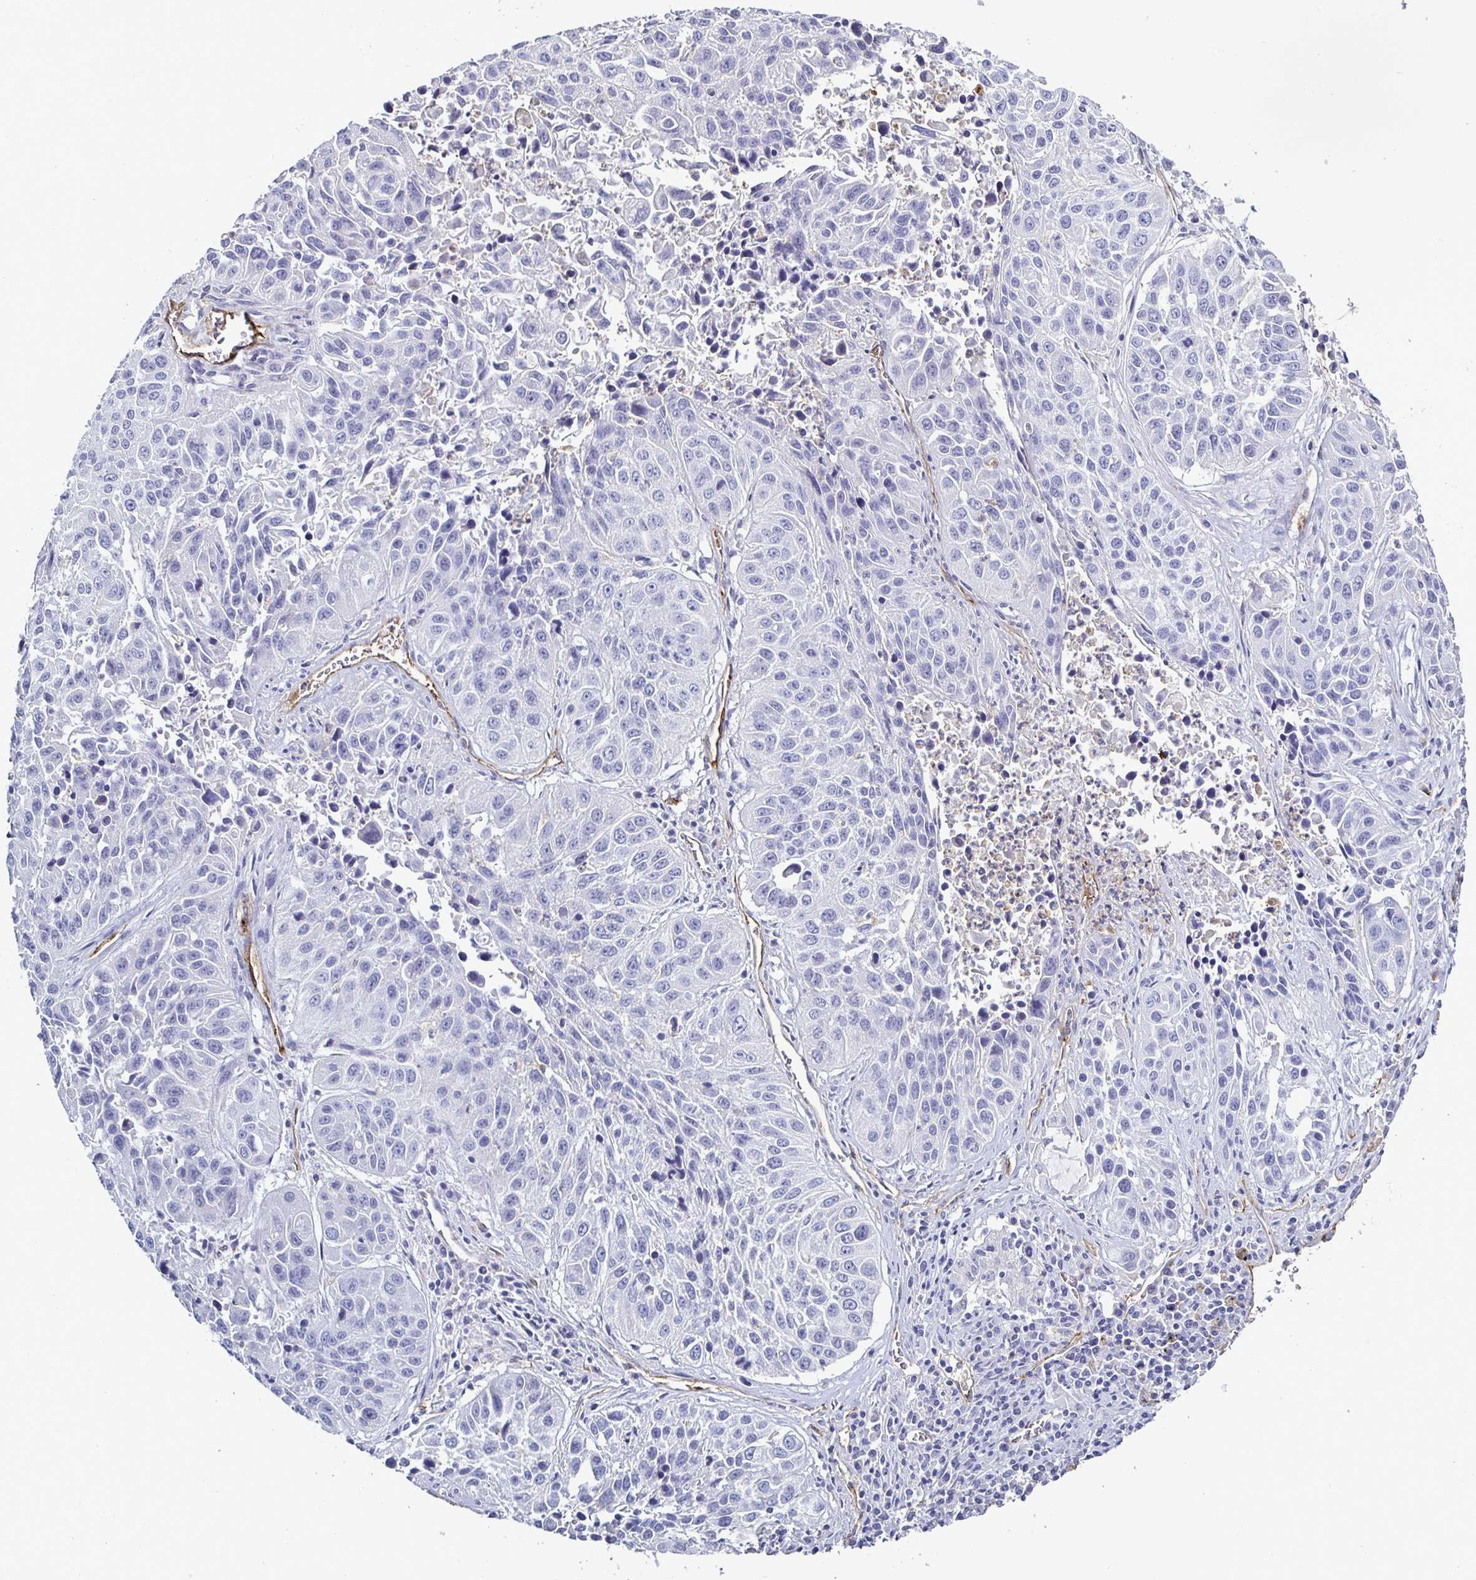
{"staining": {"intensity": "negative", "quantity": "none", "location": "none"}, "tissue": "lung cancer", "cell_type": "Tumor cells", "image_type": "cancer", "snomed": [{"axis": "morphology", "description": "Squamous cell carcinoma, NOS"}, {"axis": "topography", "description": "Lung"}], "caption": "IHC micrograph of human lung cancer stained for a protein (brown), which displays no staining in tumor cells.", "gene": "ACSBG2", "patient": {"sex": "female", "age": 61}}